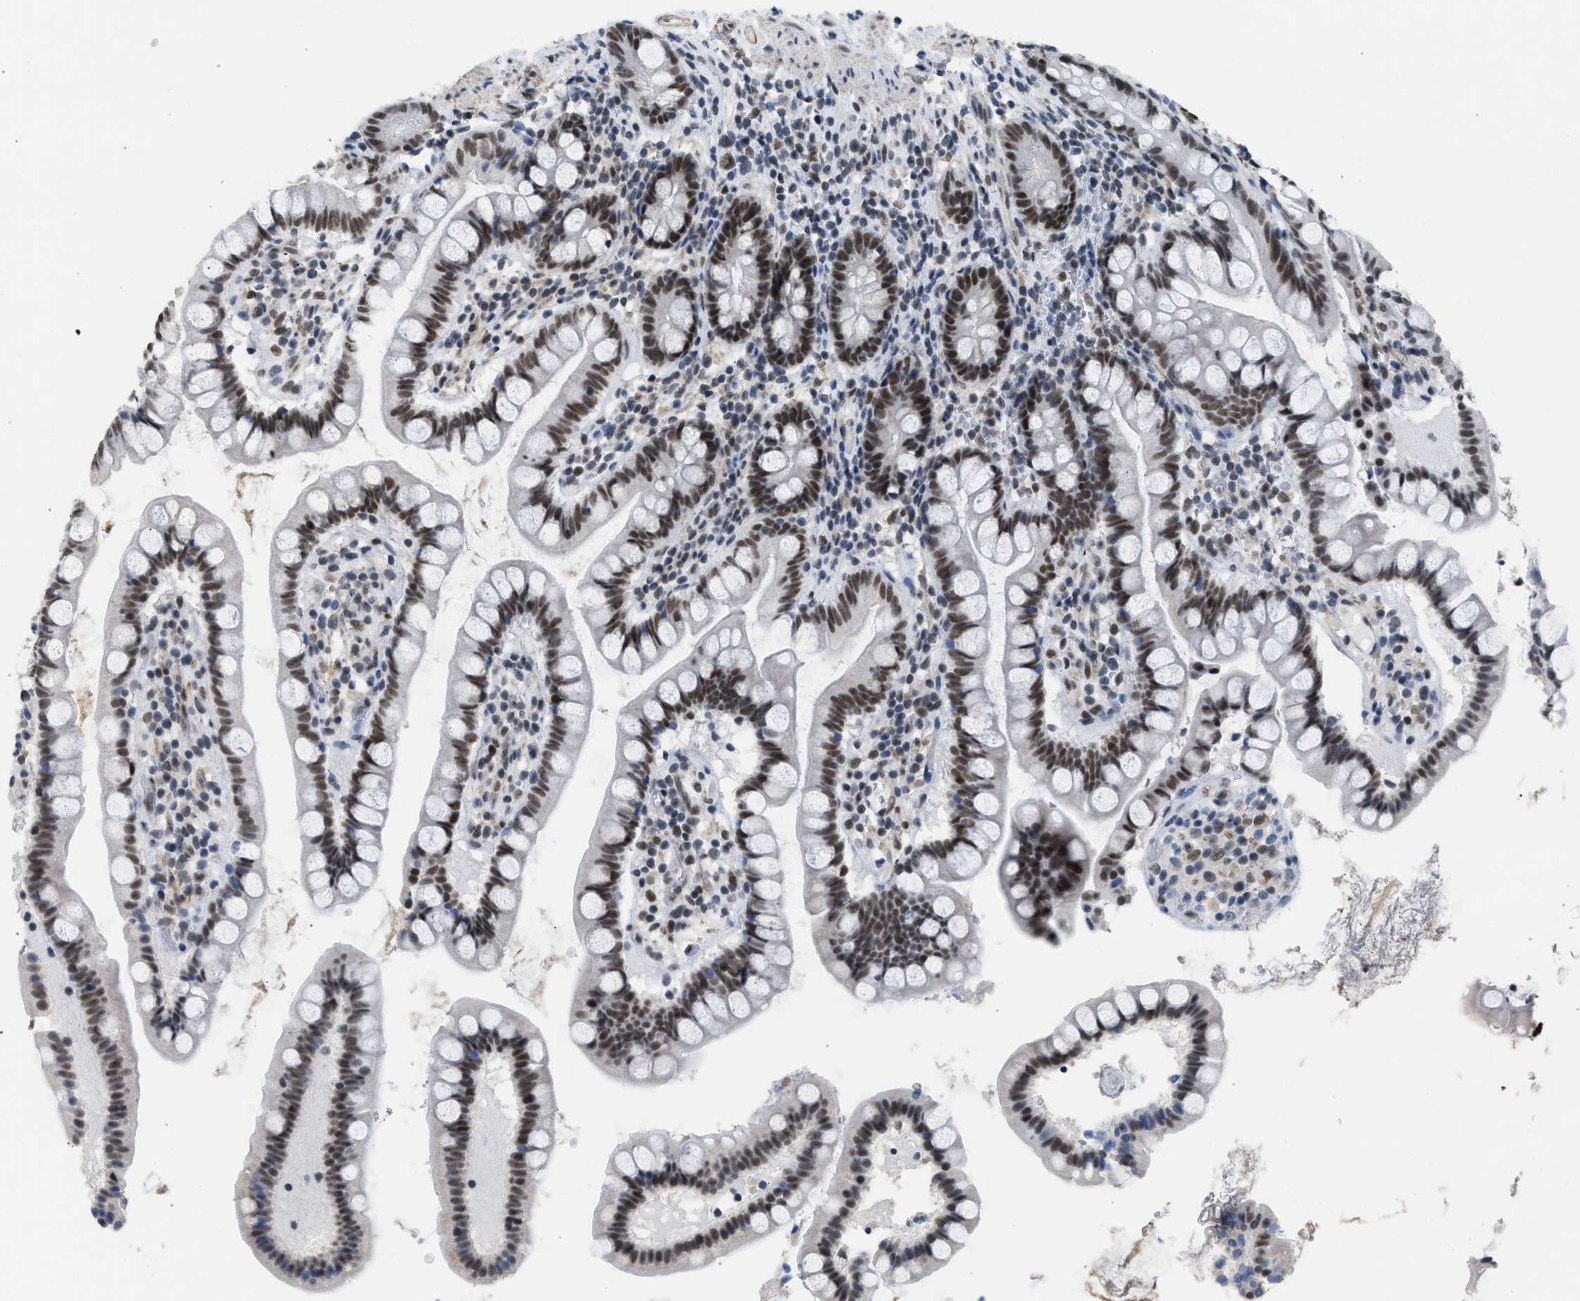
{"staining": {"intensity": "strong", "quantity": ">75%", "location": "nuclear"}, "tissue": "small intestine", "cell_type": "Glandular cells", "image_type": "normal", "snomed": [{"axis": "morphology", "description": "Normal tissue, NOS"}, {"axis": "topography", "description": "Small intestine"}], "caption": "A brown stain labels strong nuclear staining of a protein in glandular cells of unremarkable human small intestine.", "gene": "SCAF4", "patient": {"sex": "female", "age": 84}}